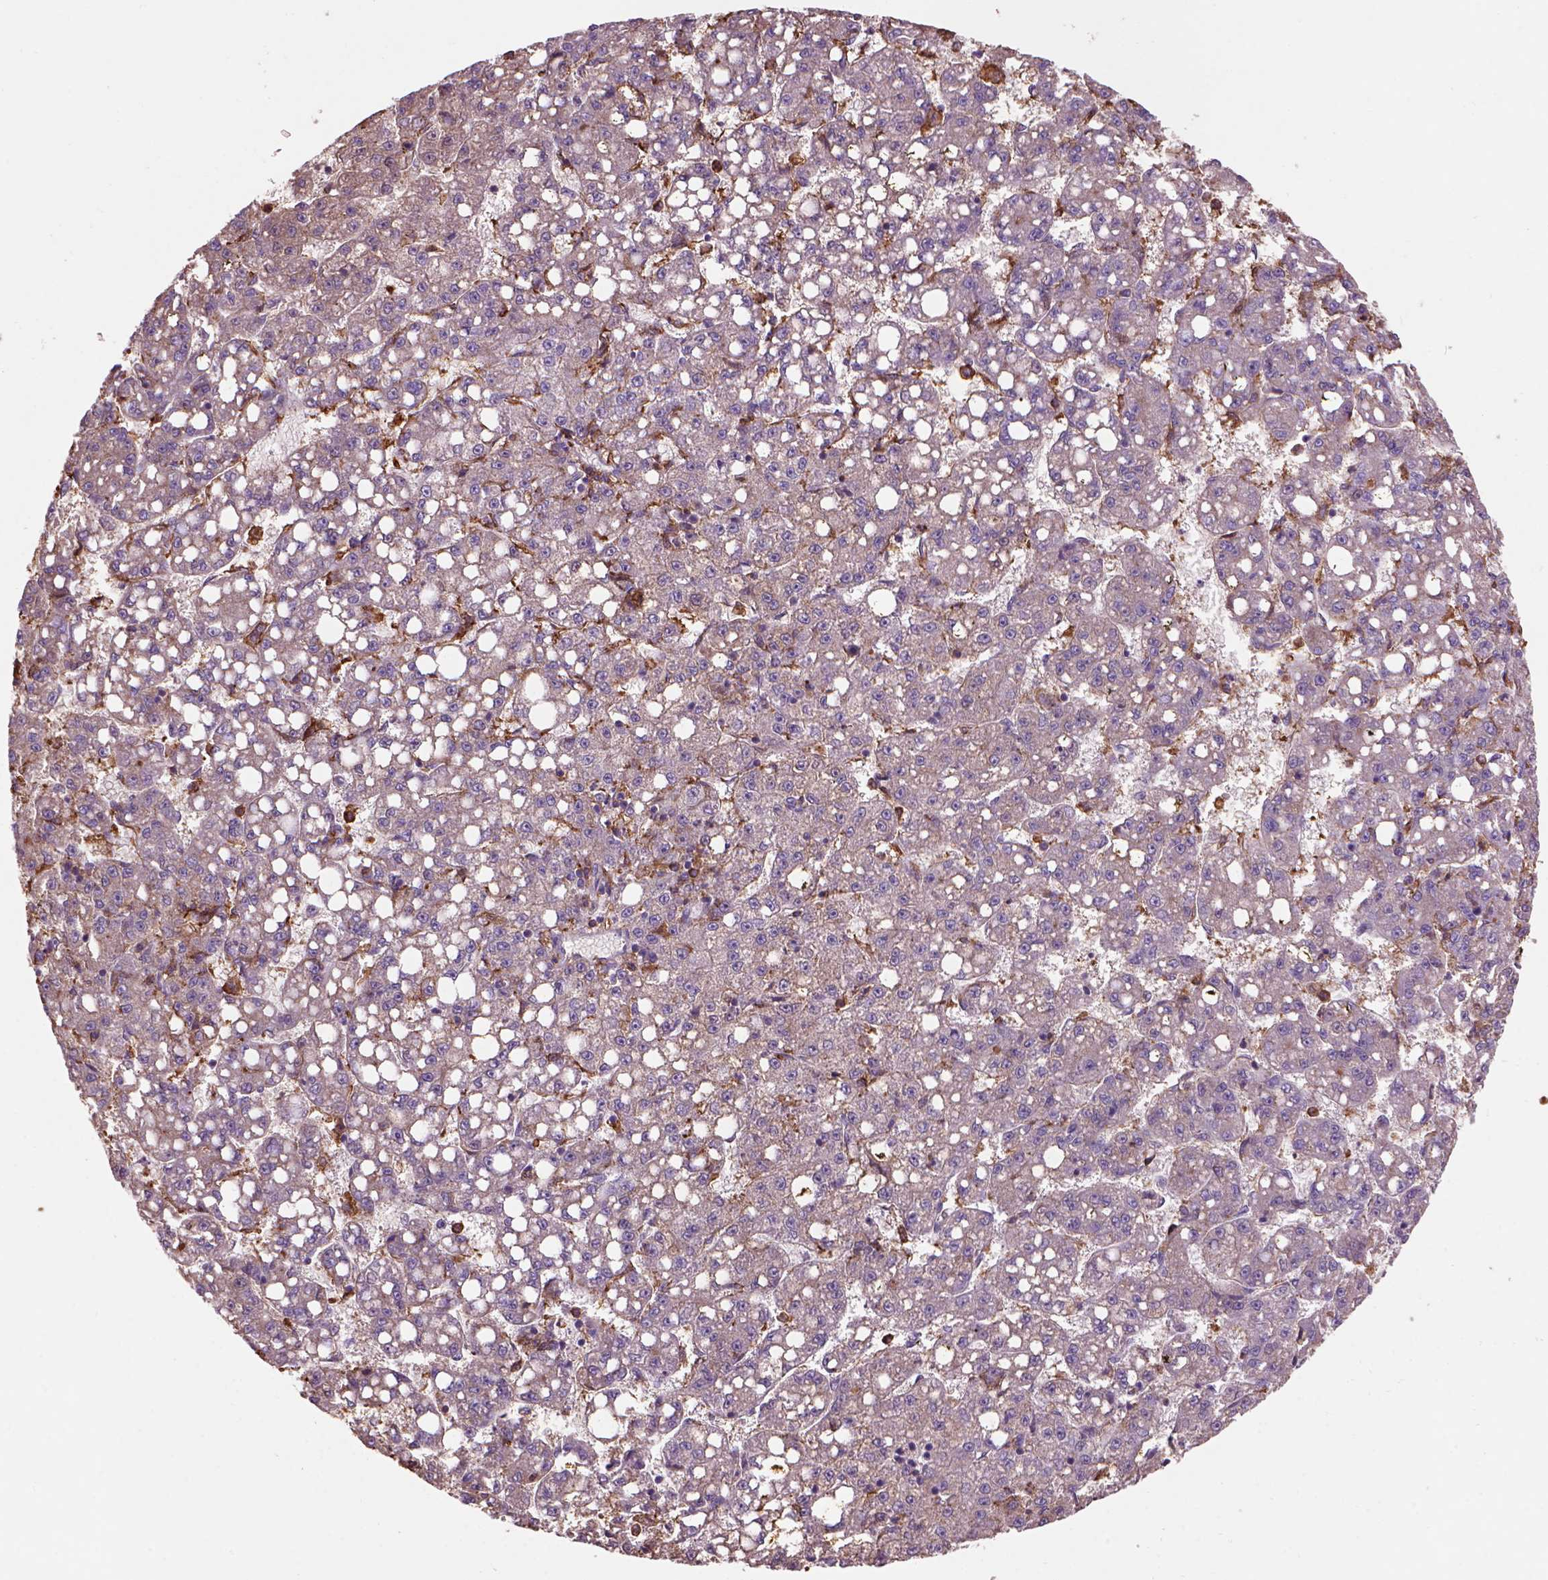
{"staining": {"intensity": "negative", "quantity": "none", "location": "none"}, "tissue": "liver cancer", "cell_type": "Tumor cells", "image_type": "cancer", "snomed": [{"axis": "morphology", "description": "Carcinoma, Hepatocellular, NOS"}, {"axis": "topography", "description": "Liver"}], "caption": "Hepatocellular carcinoma (liver) stained for a protein using immunohistochemistry (IHC) exhibits no positivity tumor cells.", "gene": "CD14", "patient": {"sex": "female", "age": 65}}